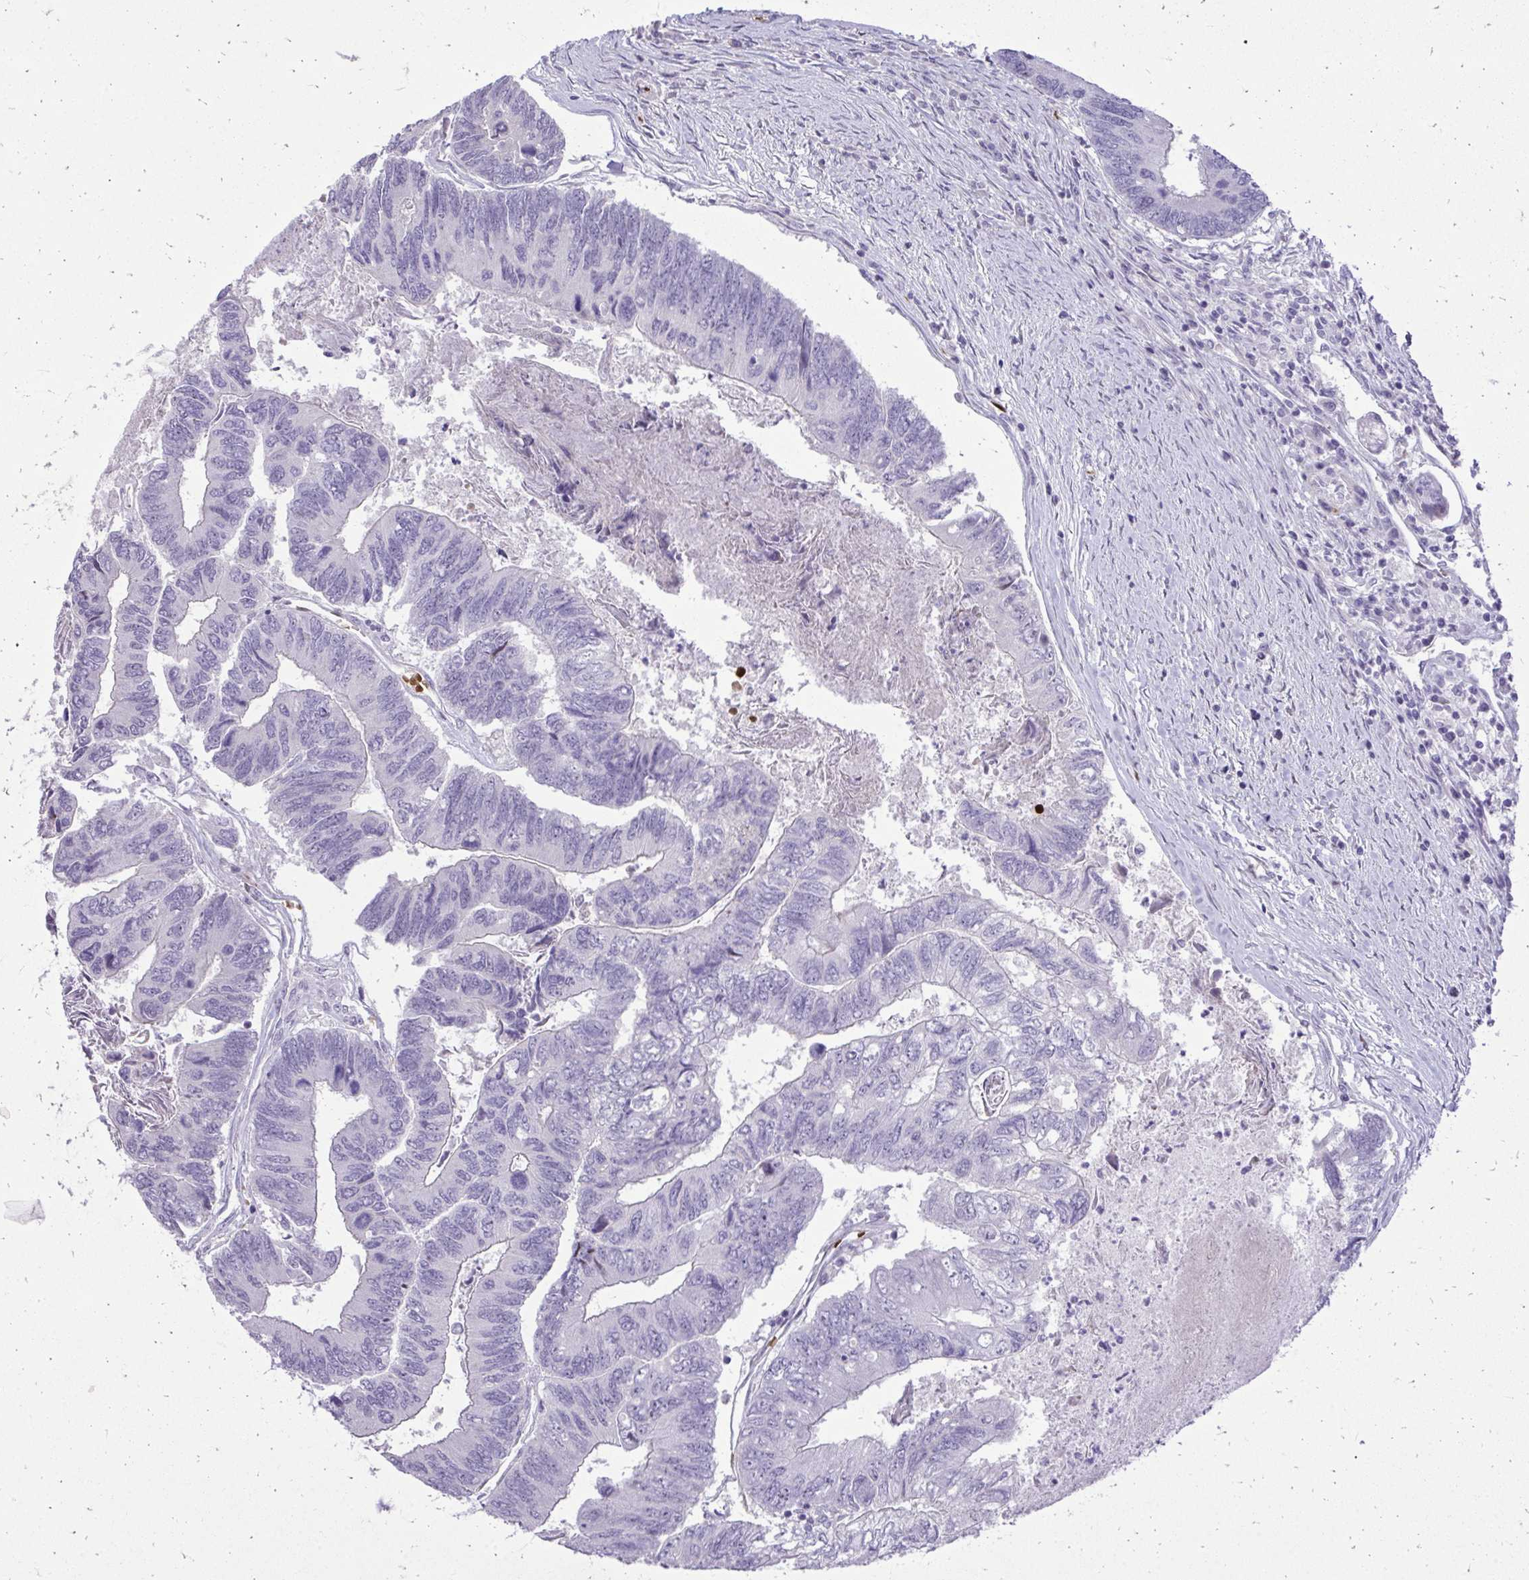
{"staining": {"intensity": "negative", "quantity": "none", "location": "none"}, "tissue": "colorectal cancer", "cell_type": "Tumor cells", "image_type": "cancer", "snomed": [{"axis": "morphology", "description": "Adenocarcinoma, NOS"}, {"axis": "topography", "description": "Colon"}], "caption": "The IHC image has no significant staining in tumor cells of adenocarcinoma (colorectal) tissue. (DAB IHC visualized using brightfield microscopy, high magnification).", "gene": "DLX4", "patient": {"sex": "female", "age": 67}}